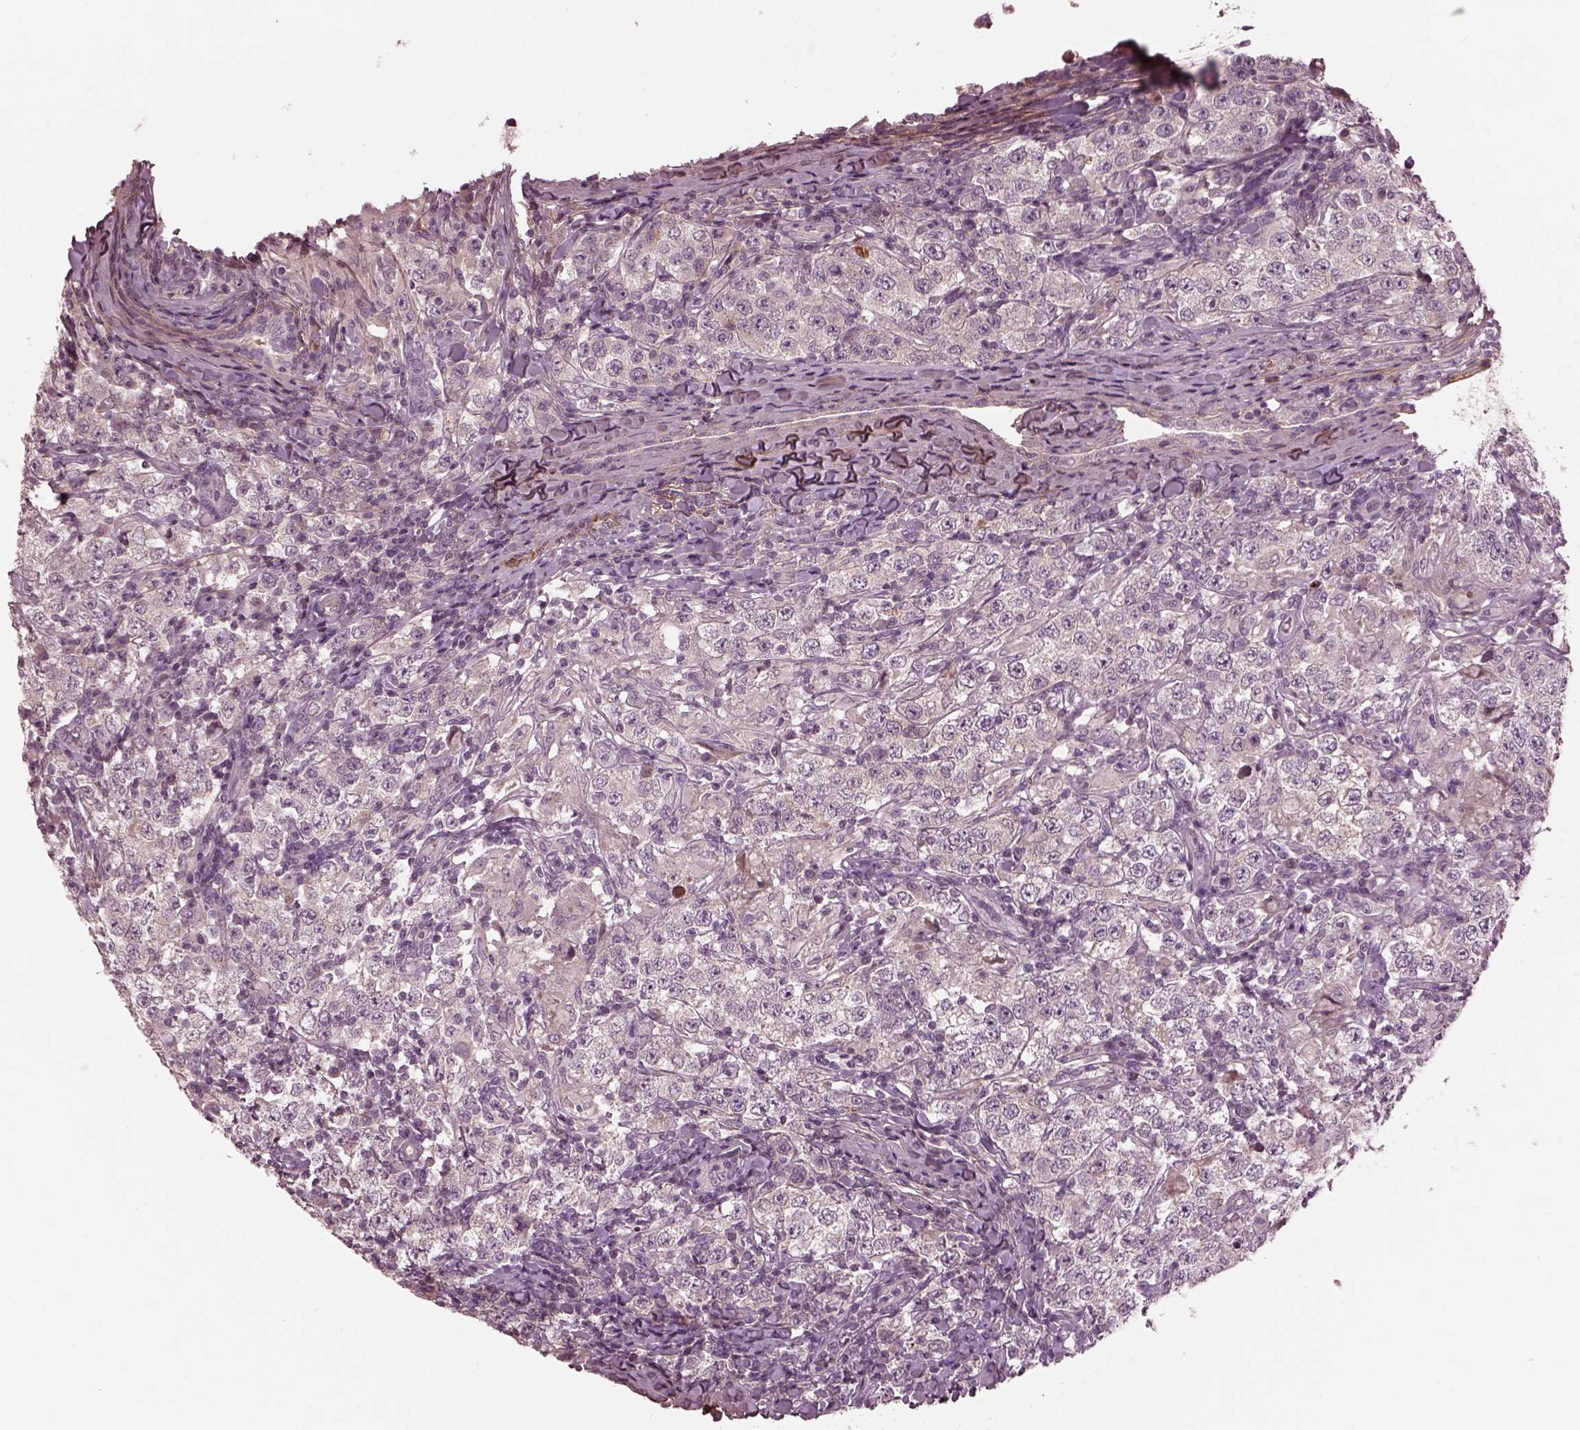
{"staining": {"intensity": "negative", "quantity": "none", "location": "none"}, "tissue": "testis cancer", "cell_type": "Tumor cells", "image_type": "cancer", "snomed": [{"axis": "morphology", "description": "Seminoma, NOS"}, {"axis": "morphology", "description": "Carcinoma, Embryonal, NOS"}, {"axis": "topography", "description": "Testis"}], "caption": "Immunohistochemistry image of seminoma (testis) stained for a protein (brown), which exhibits no staining in tumor cells.", "gene": "EFEMP1", "patient": {"sex": "male", "age": 41}}